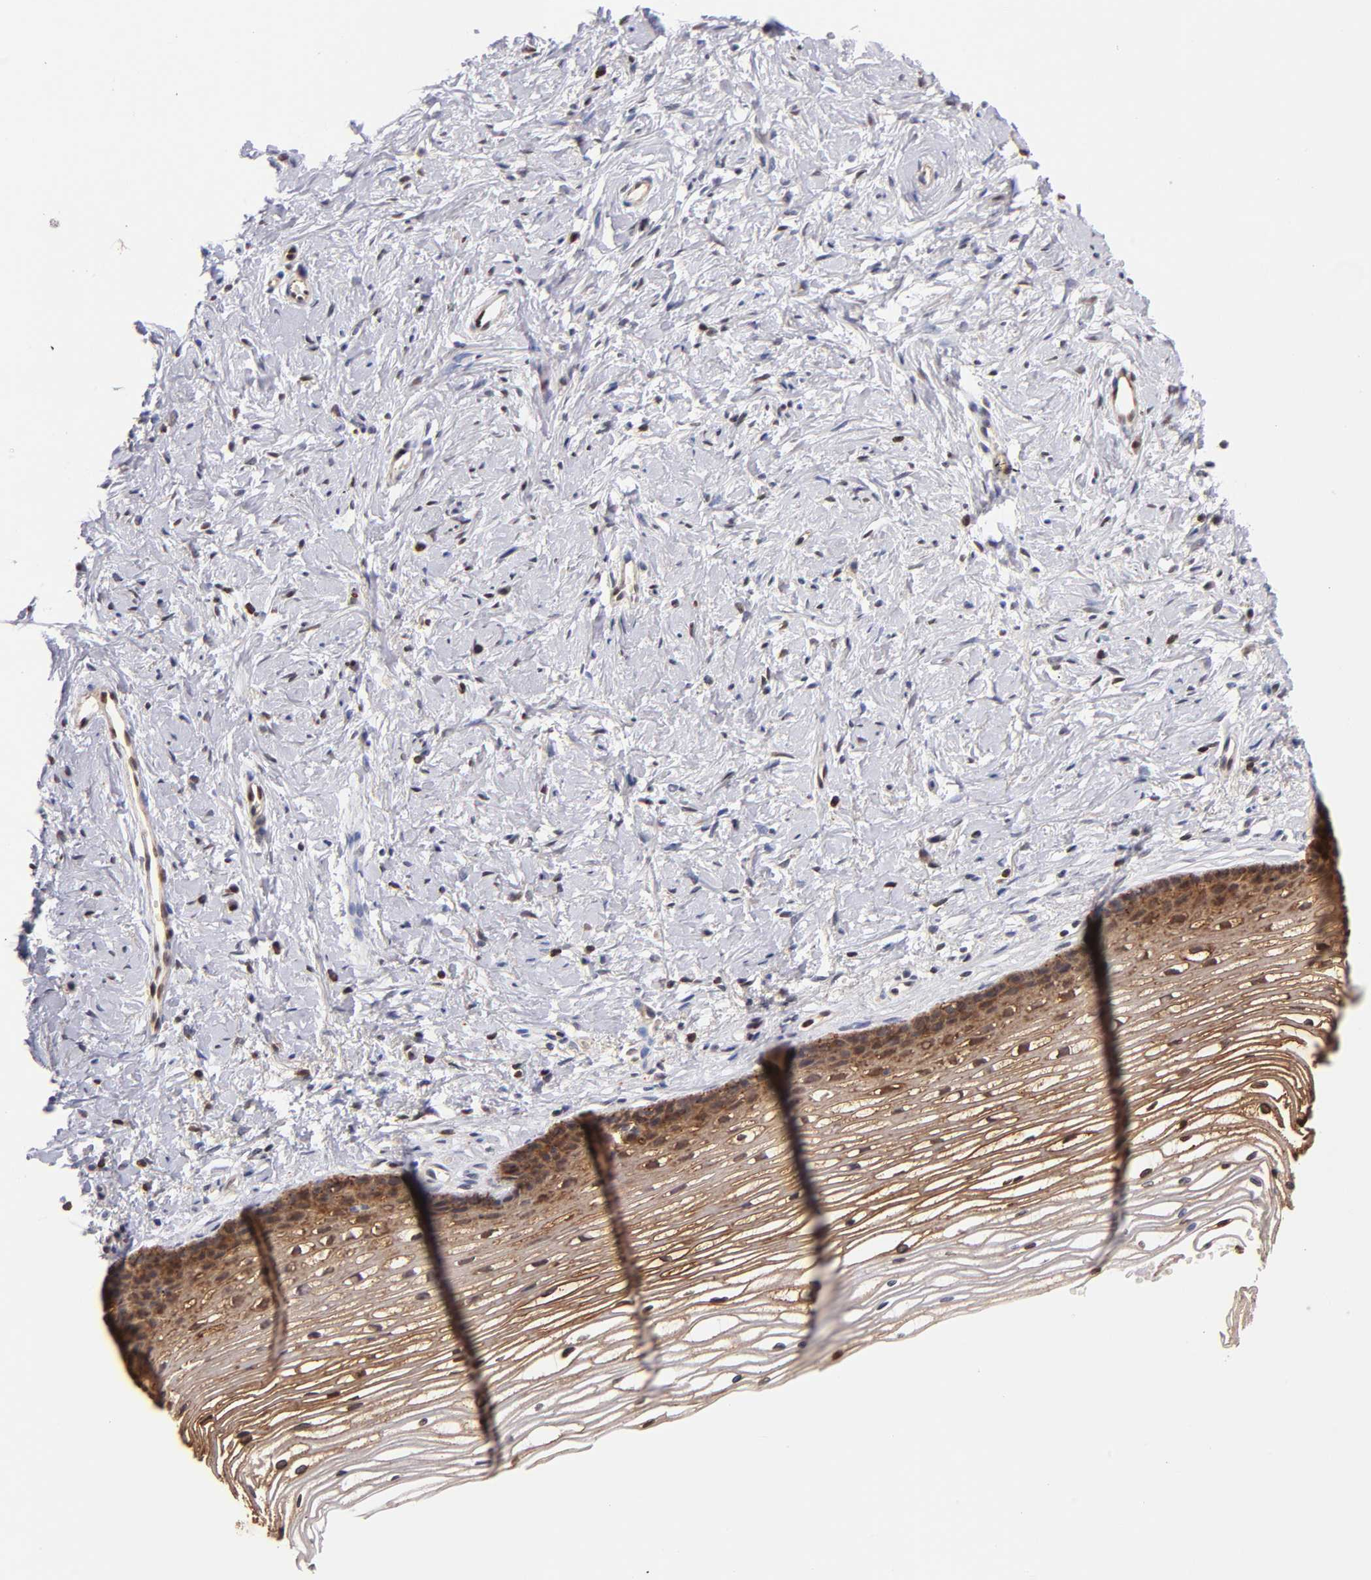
{"staining": {"intensity": "strong", "quantity": ">75%", "location": "cytoplasmic/membranous,nuclear"}, "tissue": "cervix", "cell_type": "Glandular cells", "image_type": "normal", "snomed": [{"axis": "morphology", "description": "Normal tissue, NOS"}, {"axis": "topography", "description": "Cervix"}], "caption": "Immunohistochemistry (IHC) (DAB (3,3'-diaminobenzidine)) staining of benign cervix demonstrates strong cytoplasmic/membranous,nuclear protein expression in approximately >75% of glandular cells.", "gene": "YWHAB", "patient": {"sex": "female", "age": 77}}